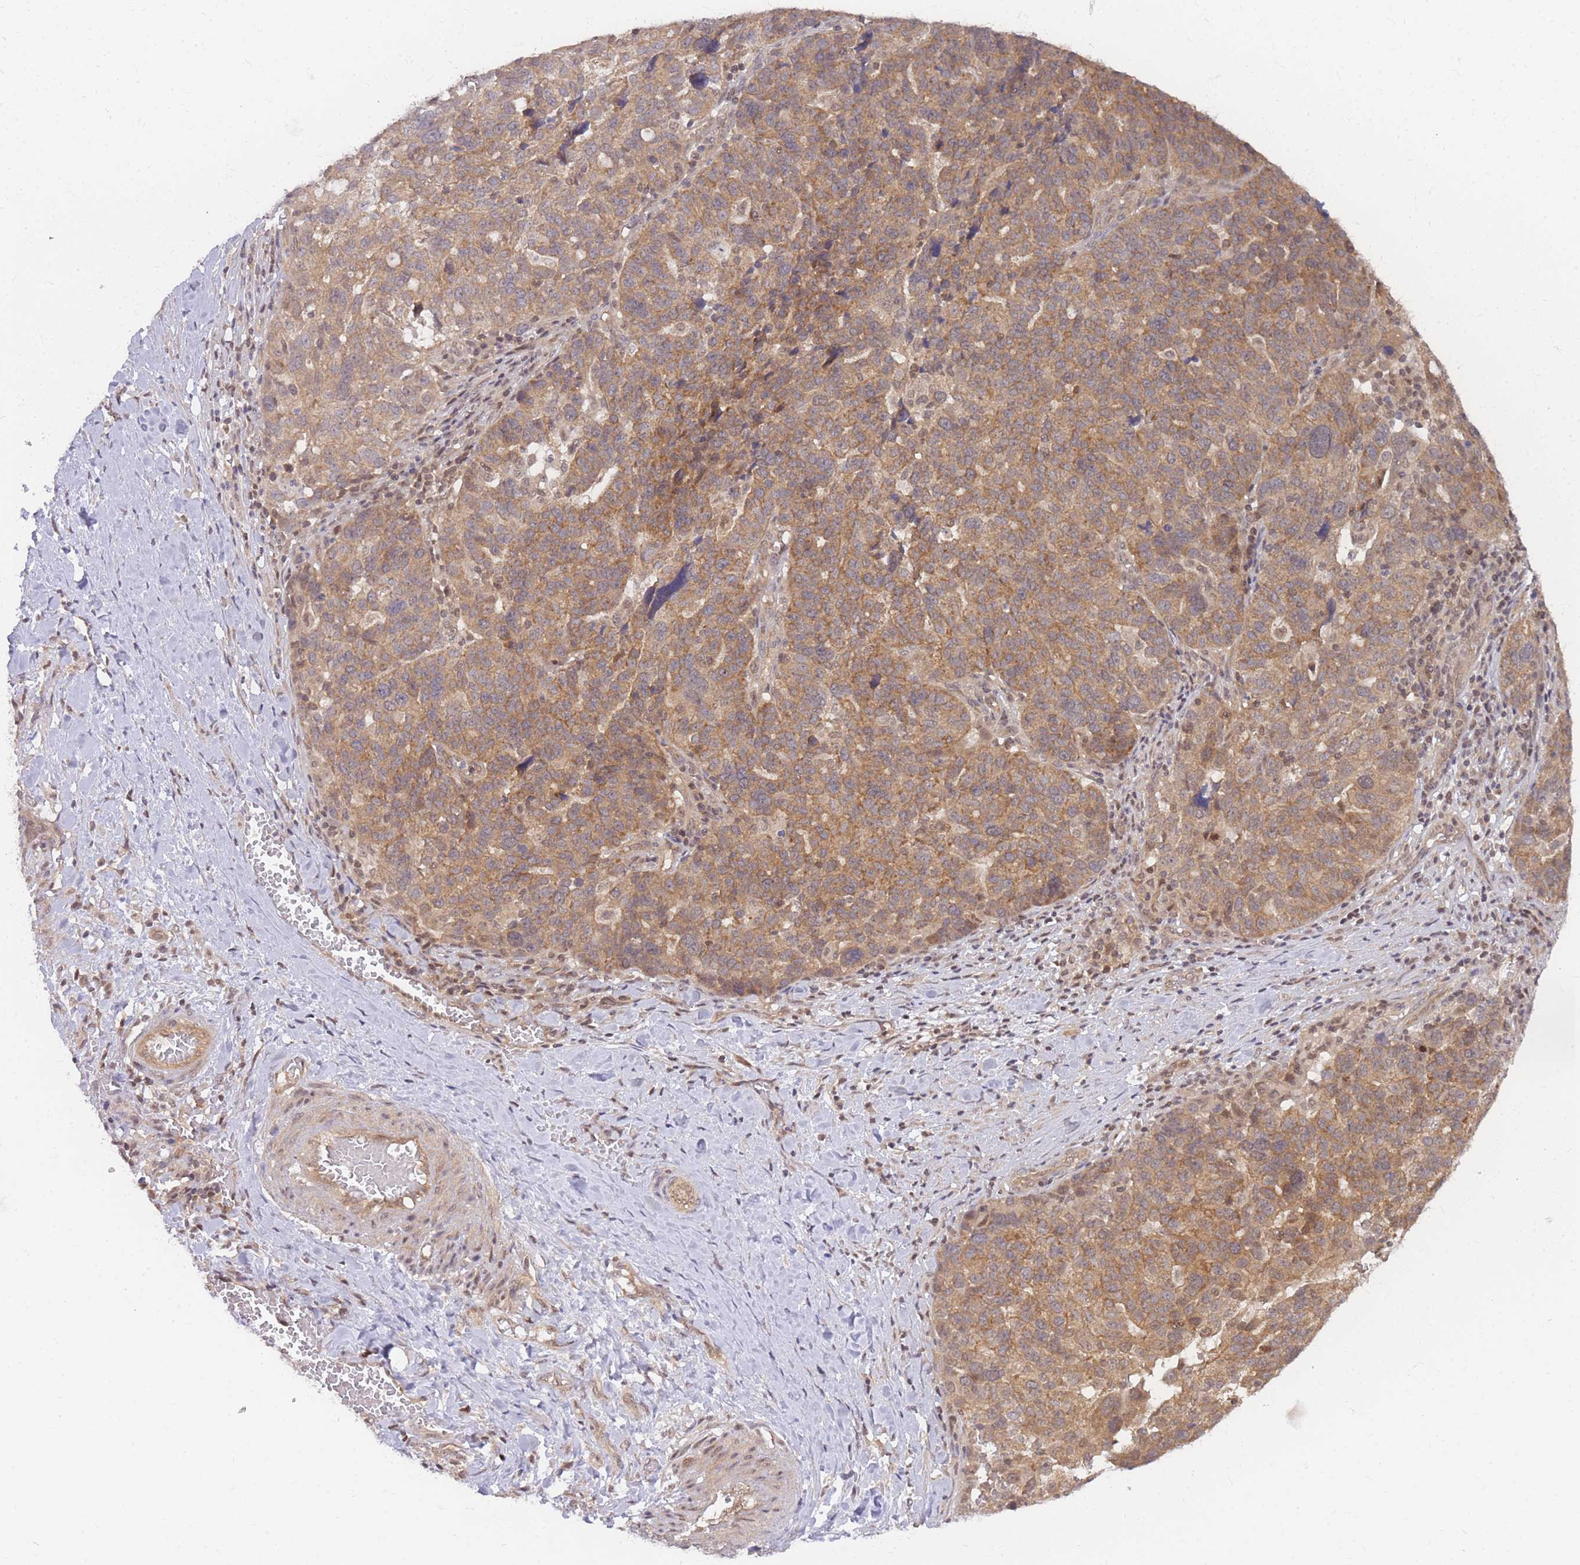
{"staining": {"intensity": "moderate", "quantity": ">75%", "location": "cytoplasmic/membranous,nuclear"}, "tissue": "ovarian cancer", "cell_type": "Tumor cells", "image_type": "cancer", "snomed": [{"axis": "morphology", "description": "Cystadenocarcinoma, serous, NOS"}, {"axis": "topography", "description": "Ovary"}], "caption": "Immunohistochemical staining of human serous cystadenocarcinoma (ovarian) displays medium levels of moderate cytoplasmic/membranous and nuclear protein expression in about >75% of tumor cells.", "gene": "KIAA1191", "patient": {"sex": "female", "age": 59}}